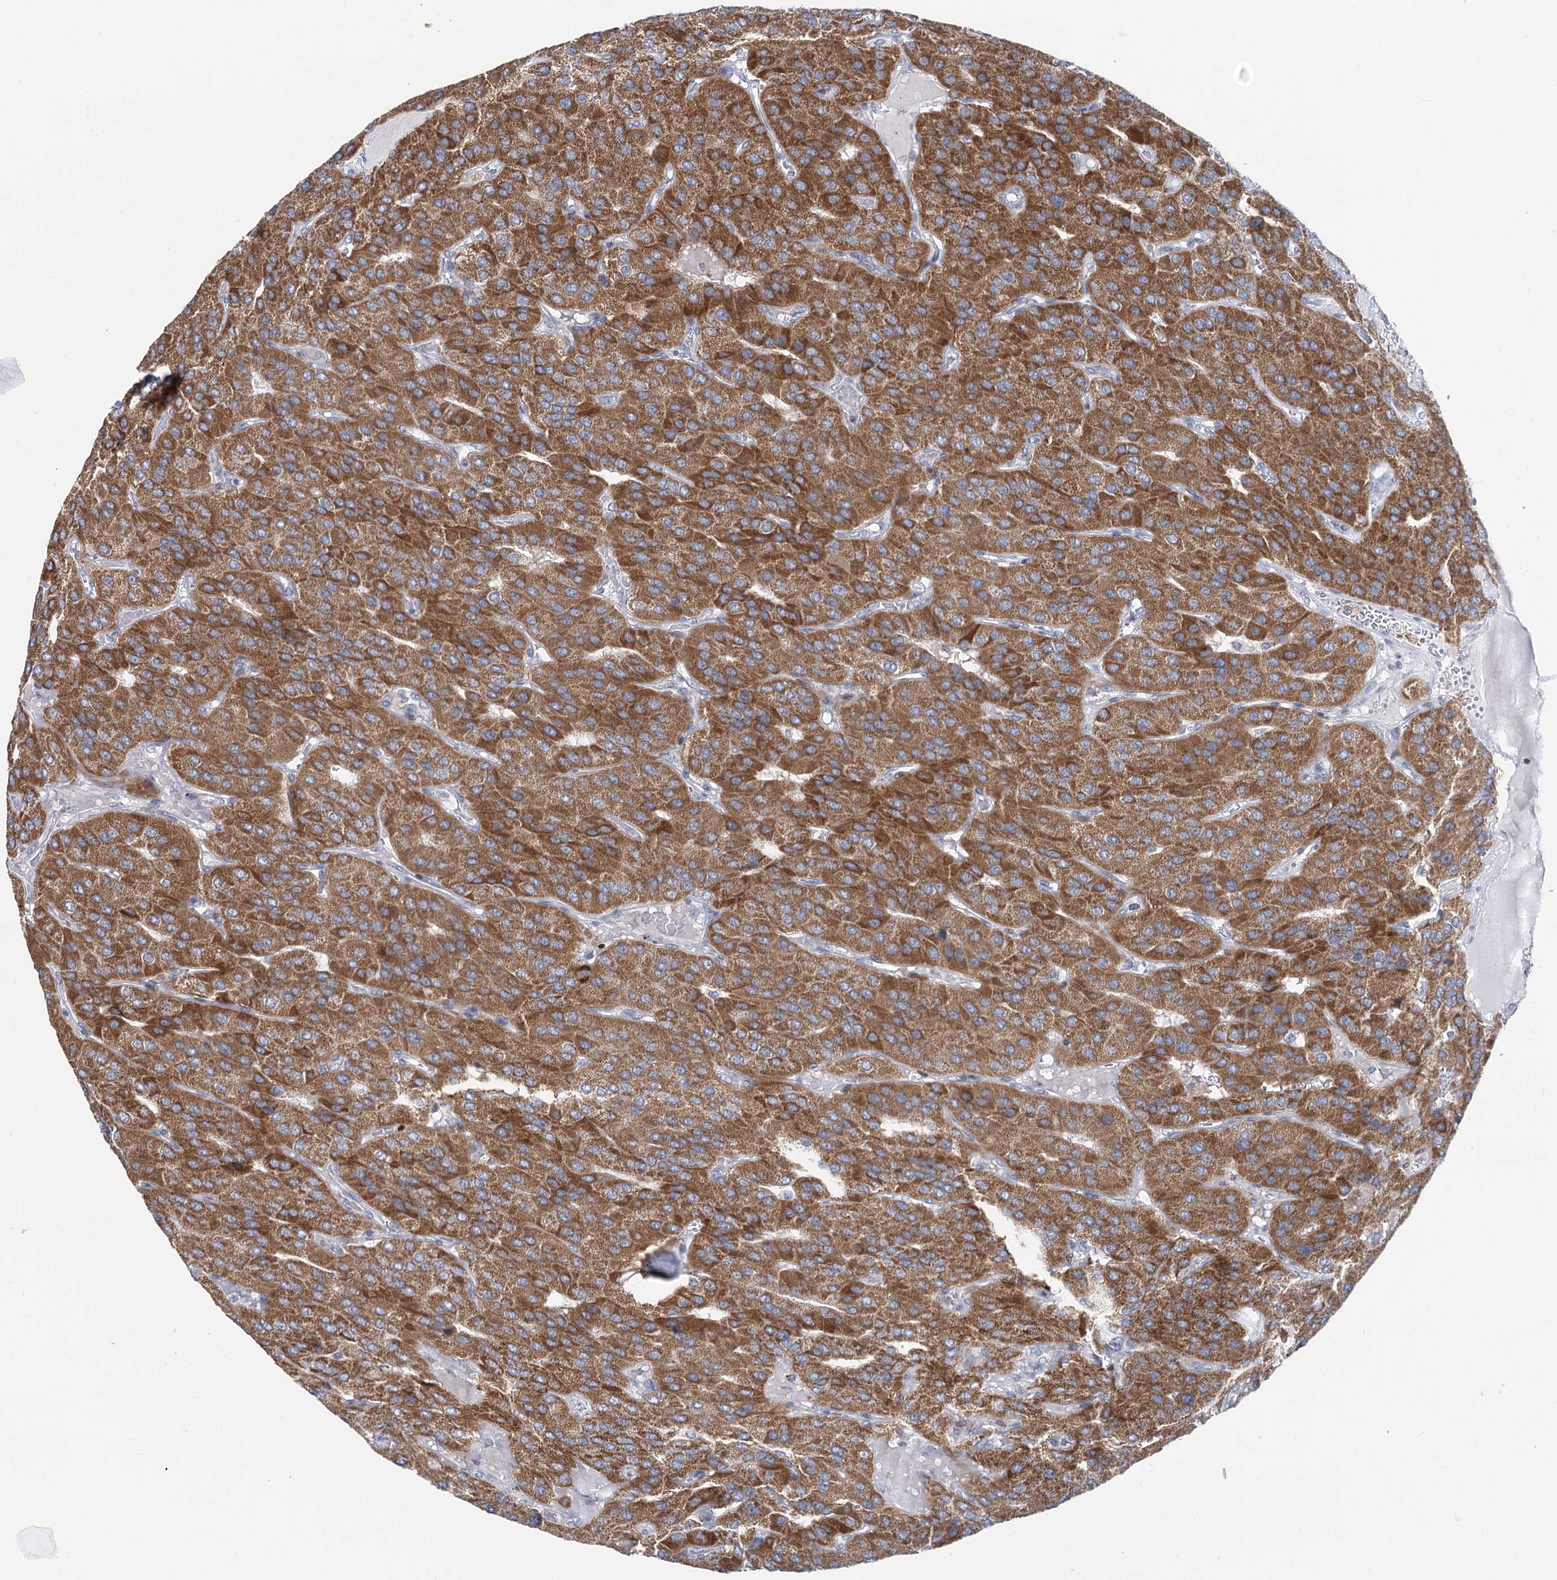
{"staining": {"intensity": "strong", "quantity": ">75%", "location": "cytoplasmic/membranous"}, "tissue": "parathyroid gland", "cell_type": "Glandular cells", "image_type": "normal", "snomed": [{"axis": "morphology", "description": "Normal tissue, NOS"}, {"axis": "morphology", "description": "Adenoma, NOS"}, {"axis": "topography", "description": "Parathyroid gland"}], "caption": "Immunohistochemical staining of unremarkable human parathyroid gland demonstrates high levels of strong cytoplasmic/membranous expression in approximately >75% of glandular cells.", "gene": "PTGR1", "patient": {"sex": "female", "age": 86}}